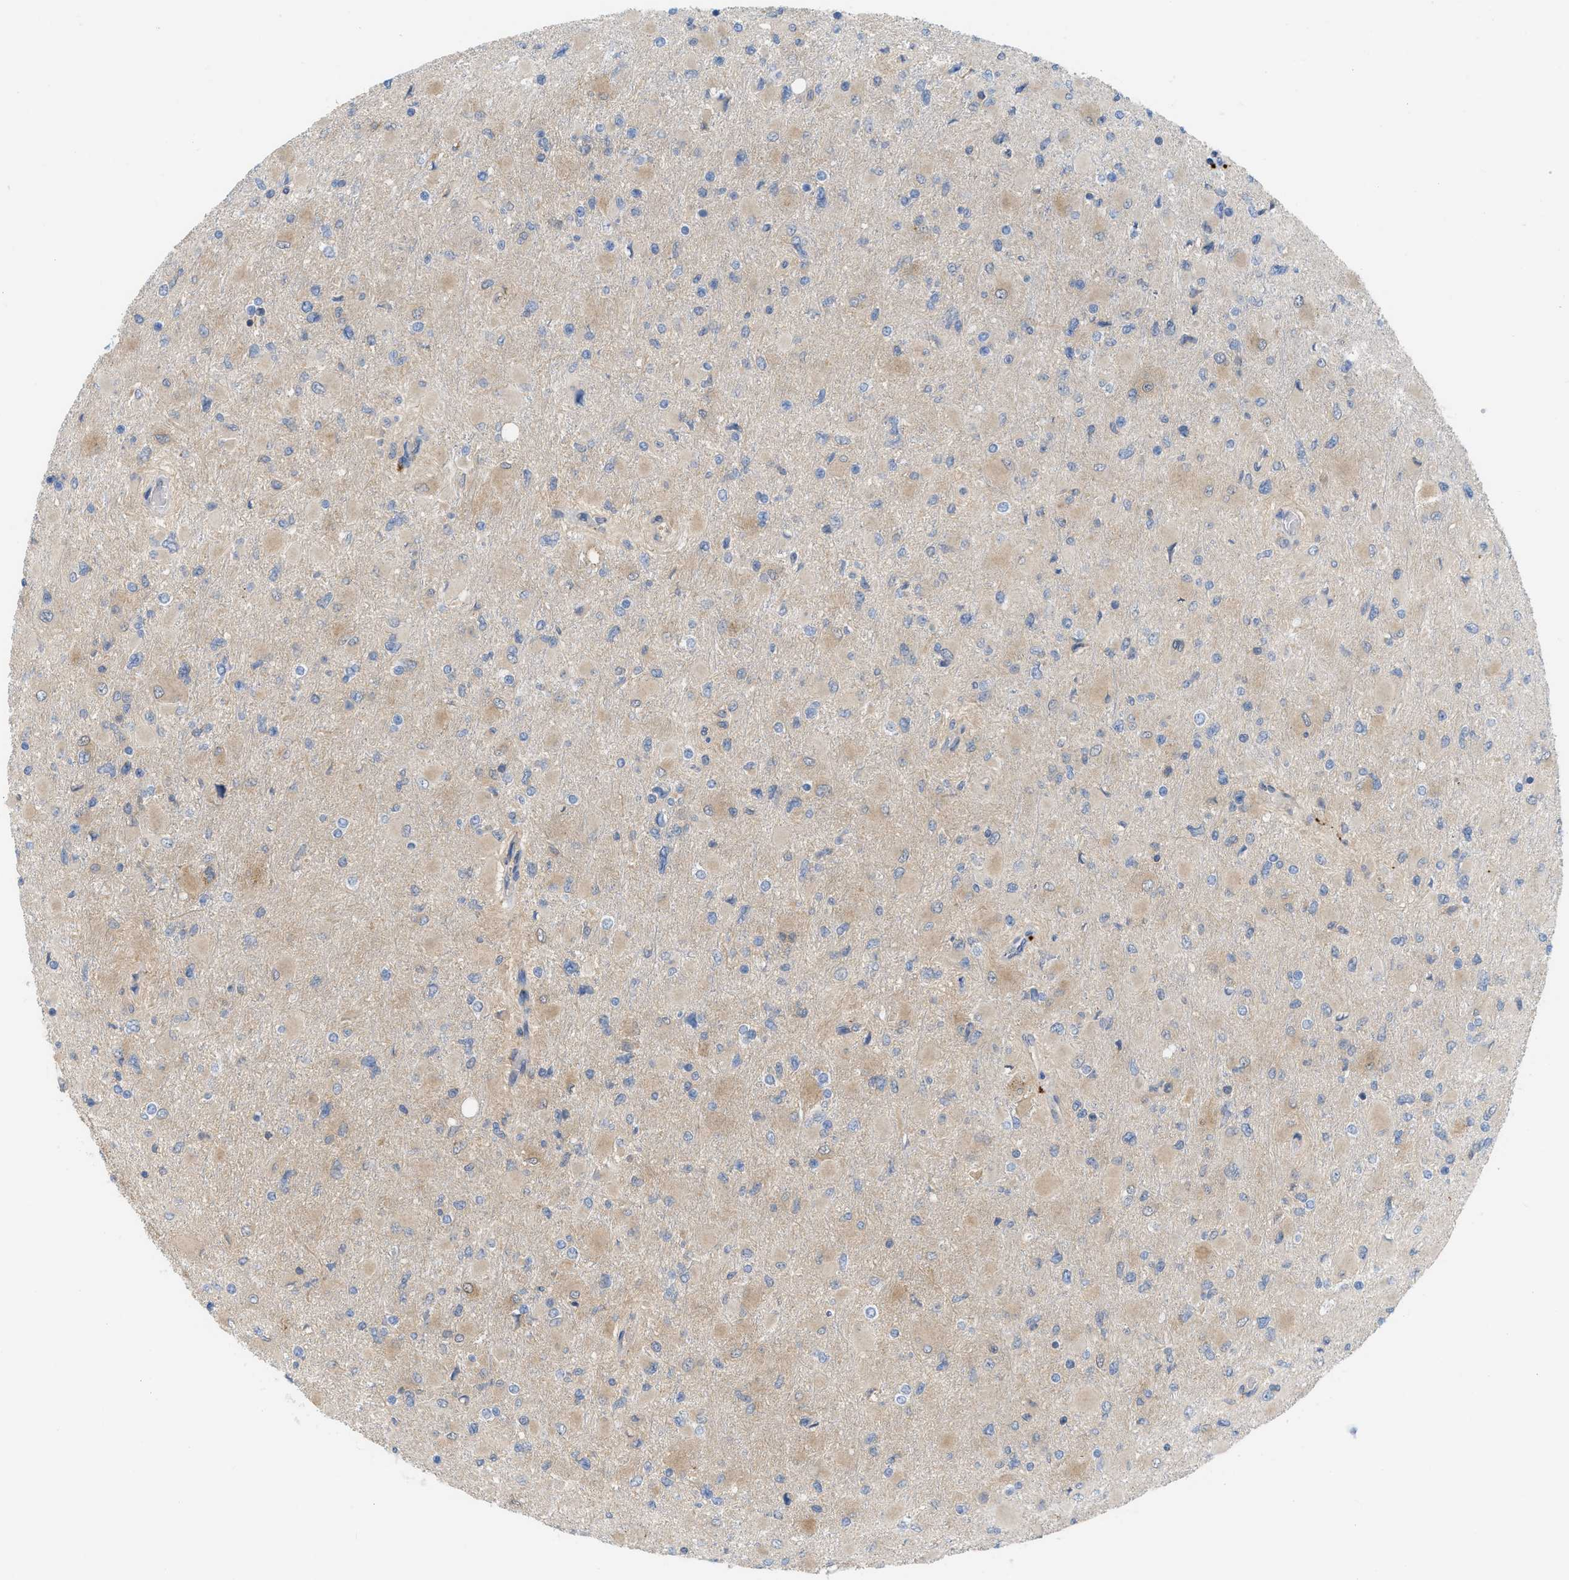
{"staining": {"intensity": "weak", "quantity": "25%-75%", "location": "cytoplasmic/membranous"}, "tissue": "glioma", "cell_type": "Tumor cells", "image_type": "cancer", "snomed": [{"axis": "morphology", "description": "Glioma, malignant, High grade"}, {"axis": "topography", "description": "Cerebral cortex"}], "caption": "Immunohistochemical staining of human glioma exhibits weak cytoplasmic/membranous protein expression in about 25%-75% of tumor cells.", "gene": "CSTB", "patient": {"sex": "female", "age": 36}}